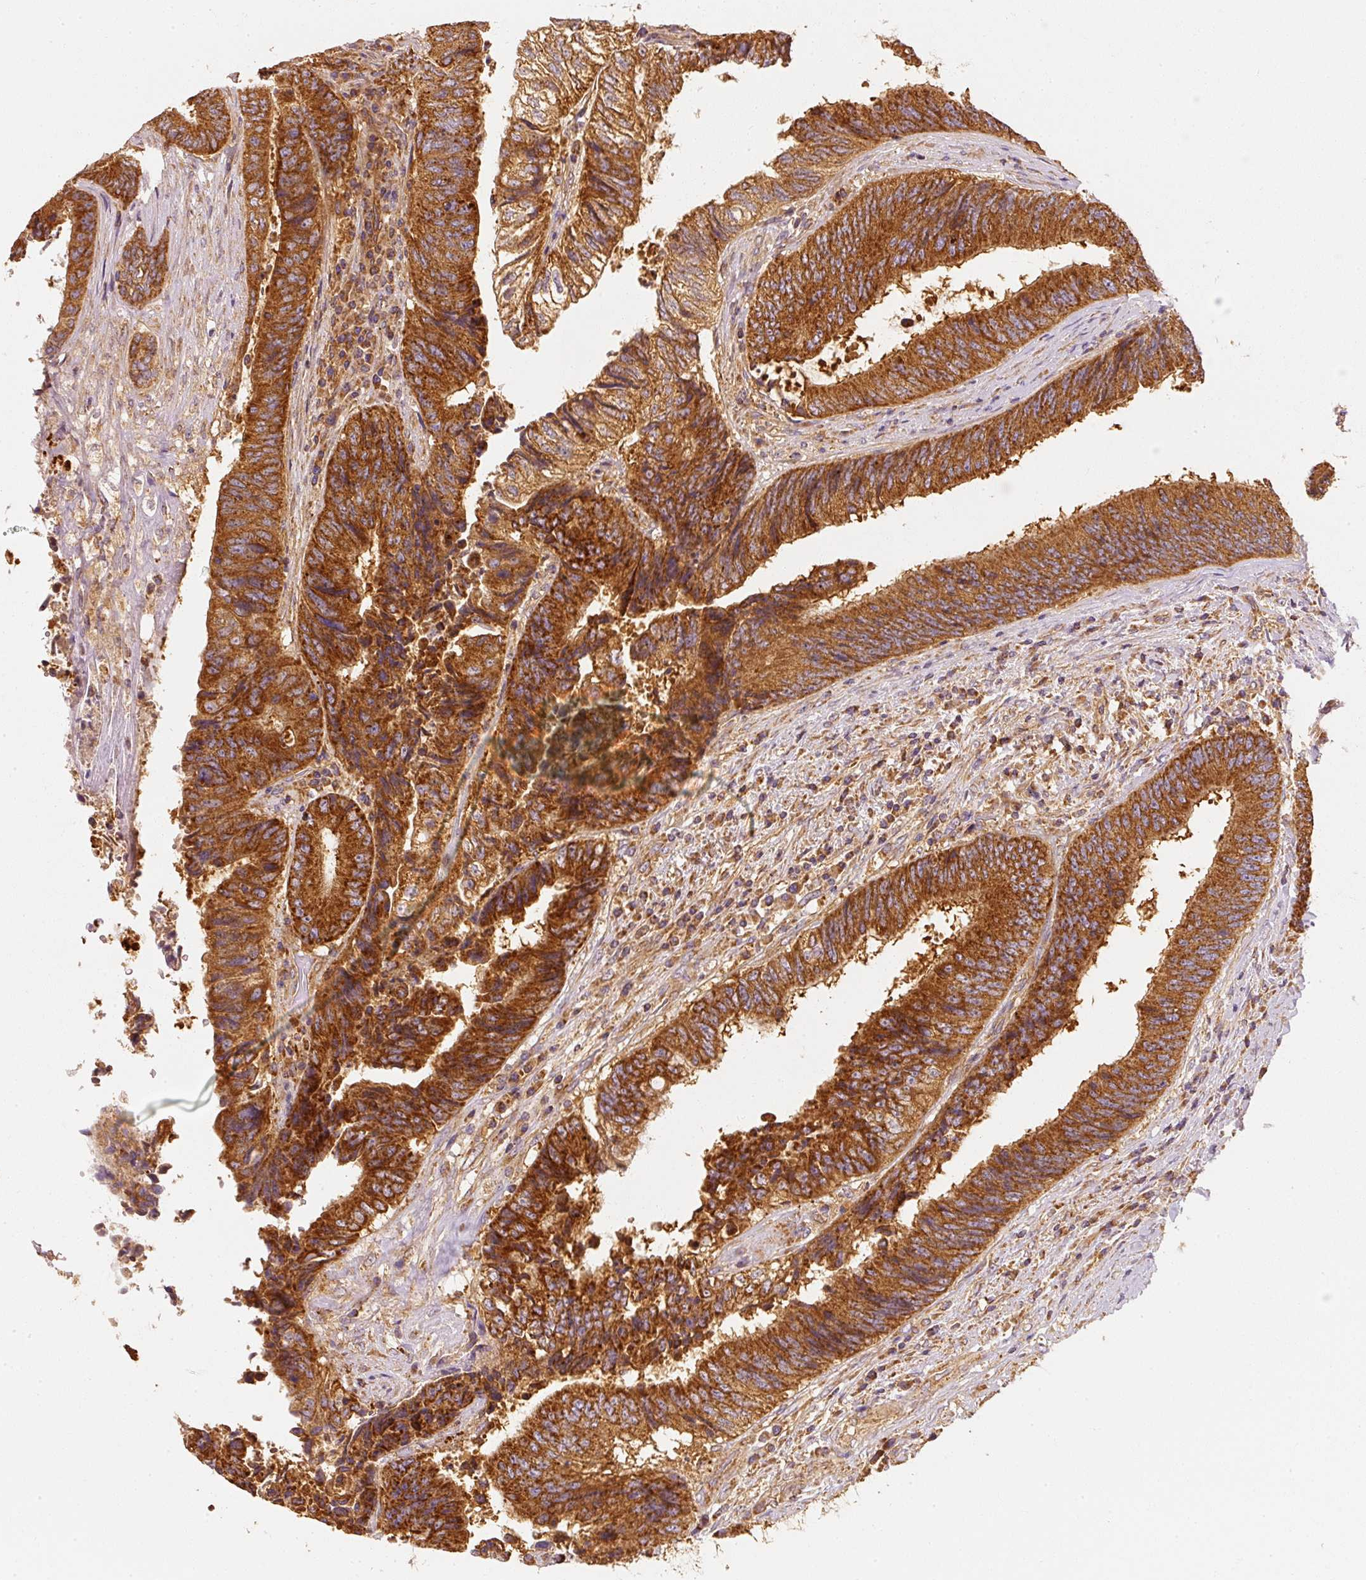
{"staining": {"intensity": "strong", "quantity": ">75%", "location": "cytoplasmic/membranous"}, "tissue": "colorectal cancer", "cell_type": "Tumor cells", "image_type": "cancer", "snomed": [{"axis": "morphology", "description": "Adenocarcinoma, NOS"}, {"axis": "topography", "description": "Rectum"}], "caption": "High-power microscopy captured an immunohistochemistry photomicrograph of adenocarcinoma (colorectal), revealing strong cytoplasmic/membranous staining in about >75% of tumor cells. The protein of interest is stained brown, and the nuclei are stained in blue (DAB IHC with brightfield microscopy, high magnification).", "gene": "TOMM40", "patient": {"sex": "male", "age": 72}}